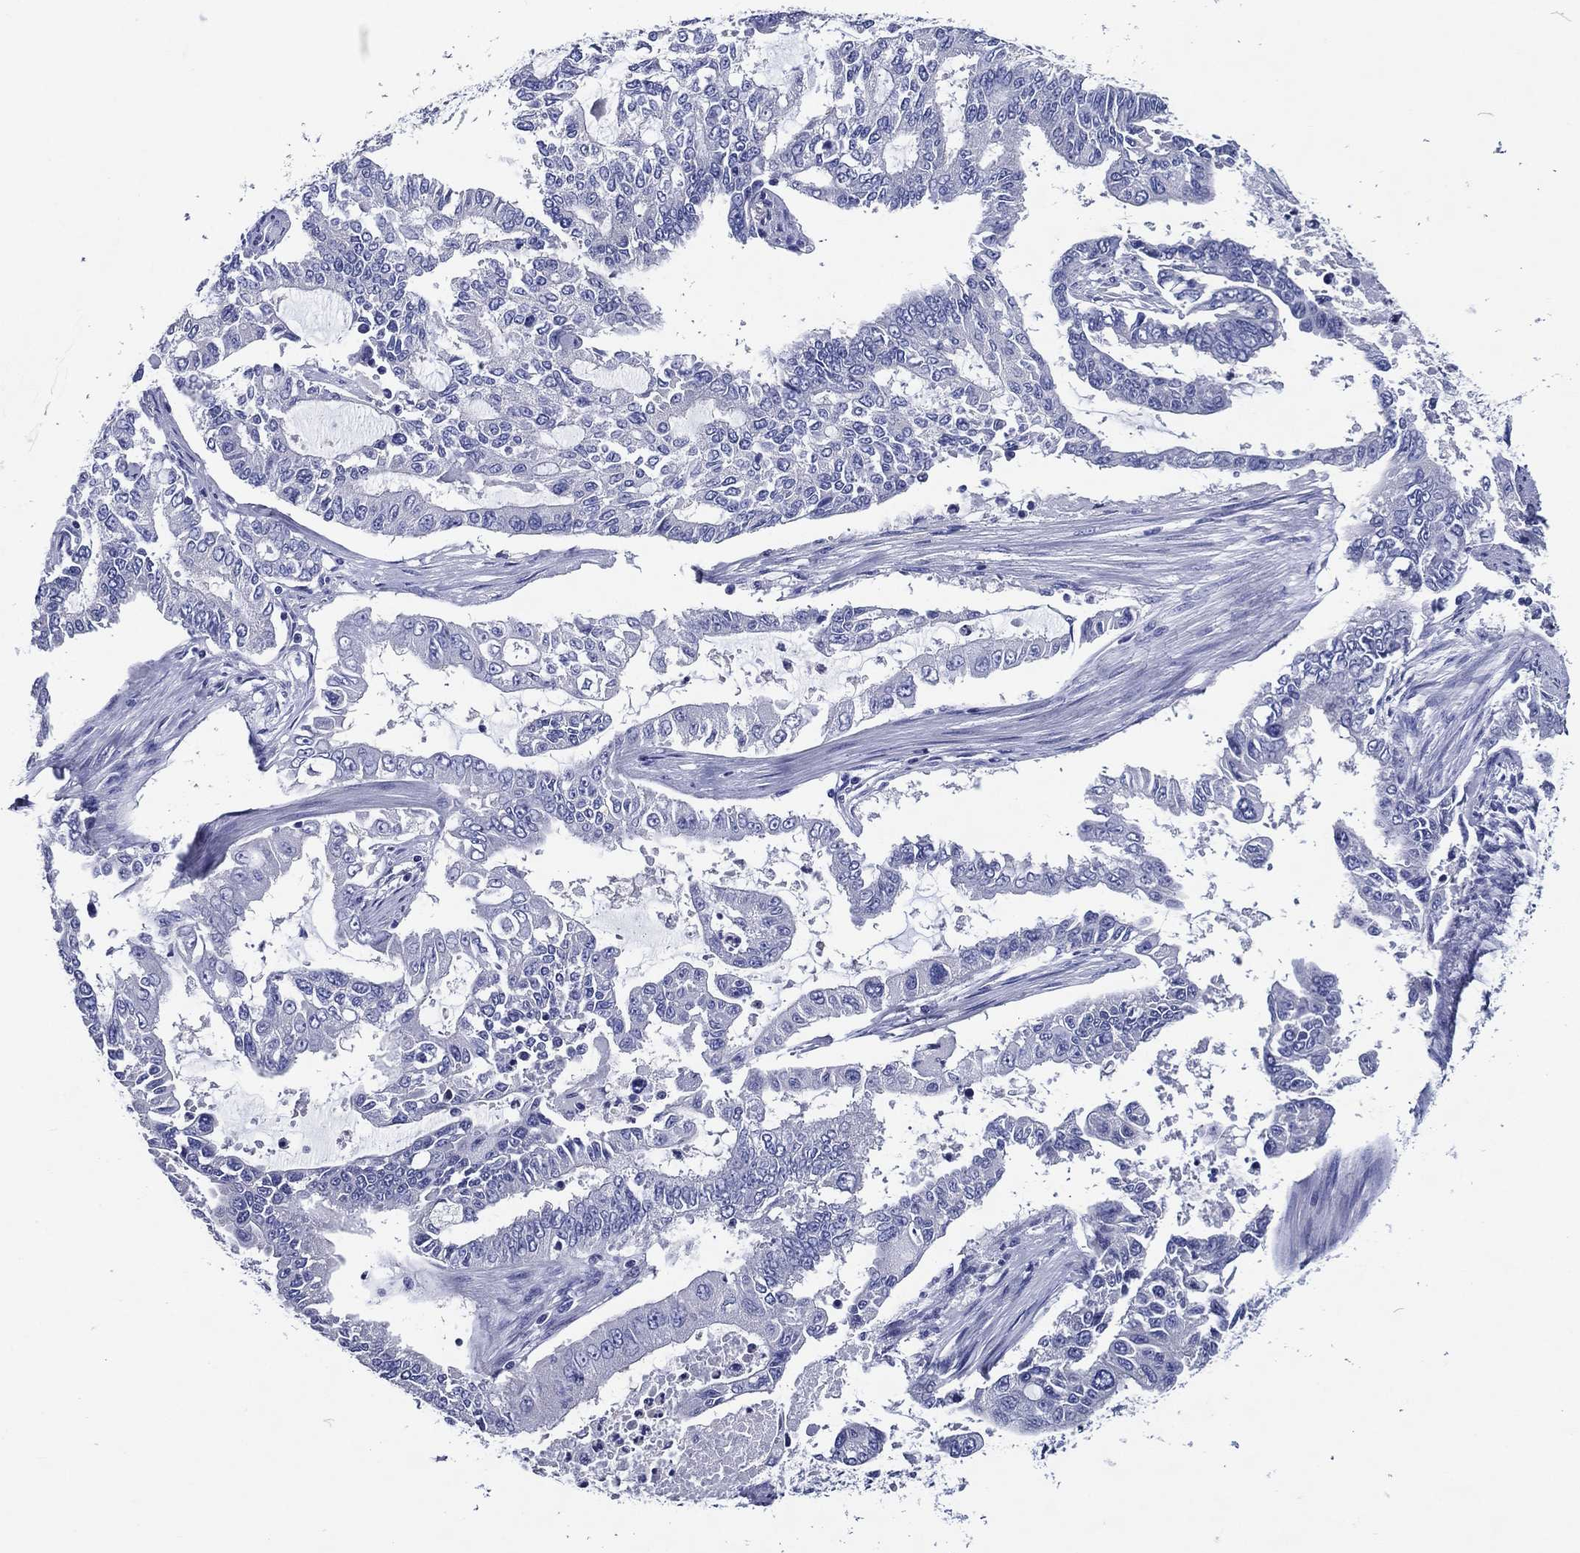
{"staining": {"intensity": "negative", "quantity": "none", "location": "none"}, "tissue": "endometrial cancer", "cell_type": "Tumor cells", "image_type": "cancer", "snomed": [{"axis": "morphology", "description": "Adenocarcinoma, NOS"}, {"axis": "topography", "description": "Uterus"}], "caption": "Immunohistochemical staining of endometrial cancer (adenocarcinoma) displays no significant expression in tumor cells. (DAB immunohistochemistry with hematoxylin counter stain).", "gene": "ACE2", "patient": {"sex": "female", "age": 59}}